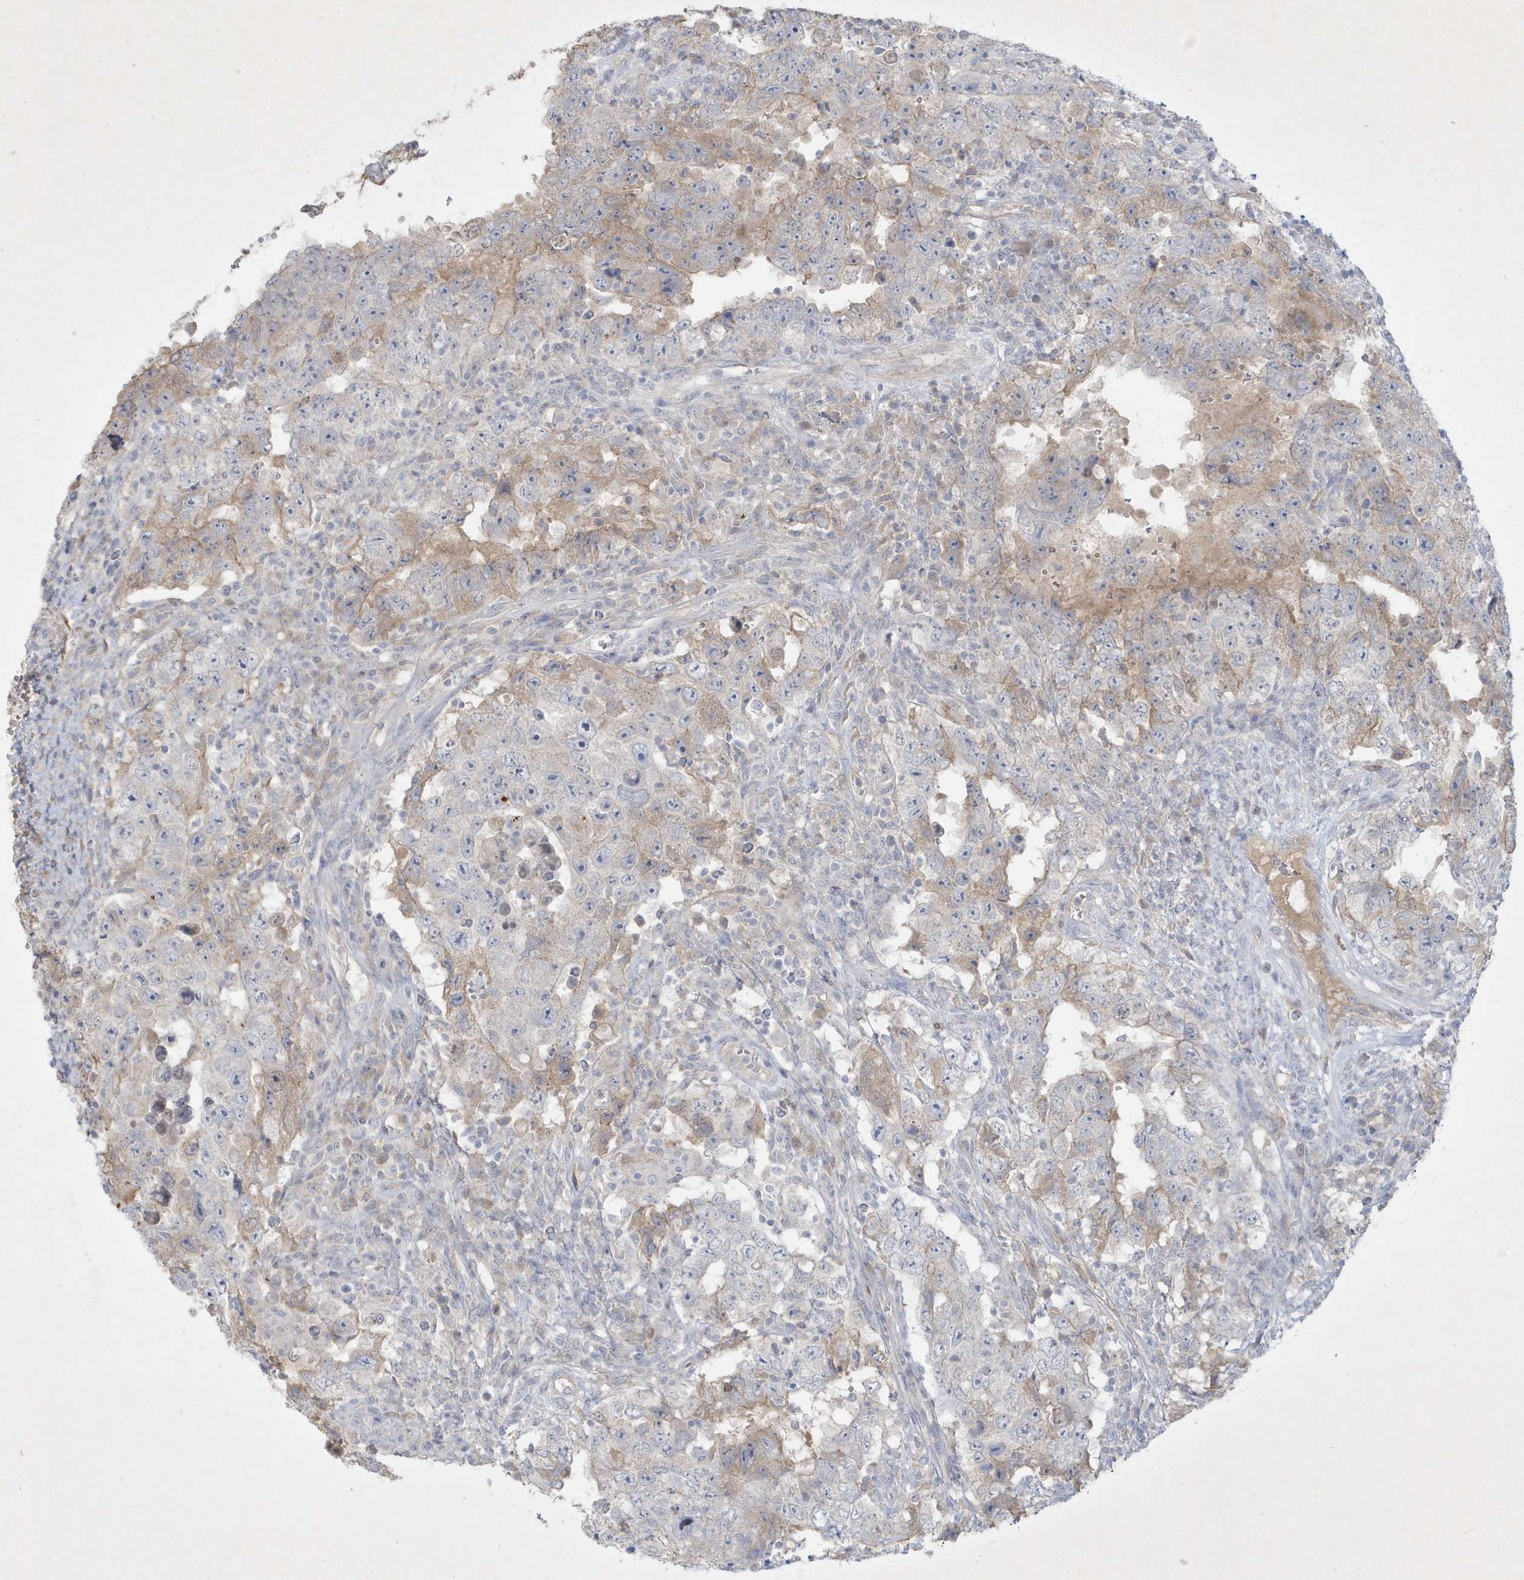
{"staining": {"intensity": "weak", "quantity": "<25%", "location": "cytoplasmic/membranous"}, "tissue": "testis cancer", "cell_type": "Tumor cells", "image_type": "cancer", "snomed": [{"axis": "morphology", "description": "Carcinoma, Embryonal, NOS"}, {"axis": "topography", "description": "Testis"}], "caption": "High power microscopy histopathology image of an immunohistochemistry (IHC) photomicrograph of testis embryonal carcinoma, revealing no significant expression in tumor cells.", "gene": "CCDC24", "patient": {"sex": "male", "age": 26}}